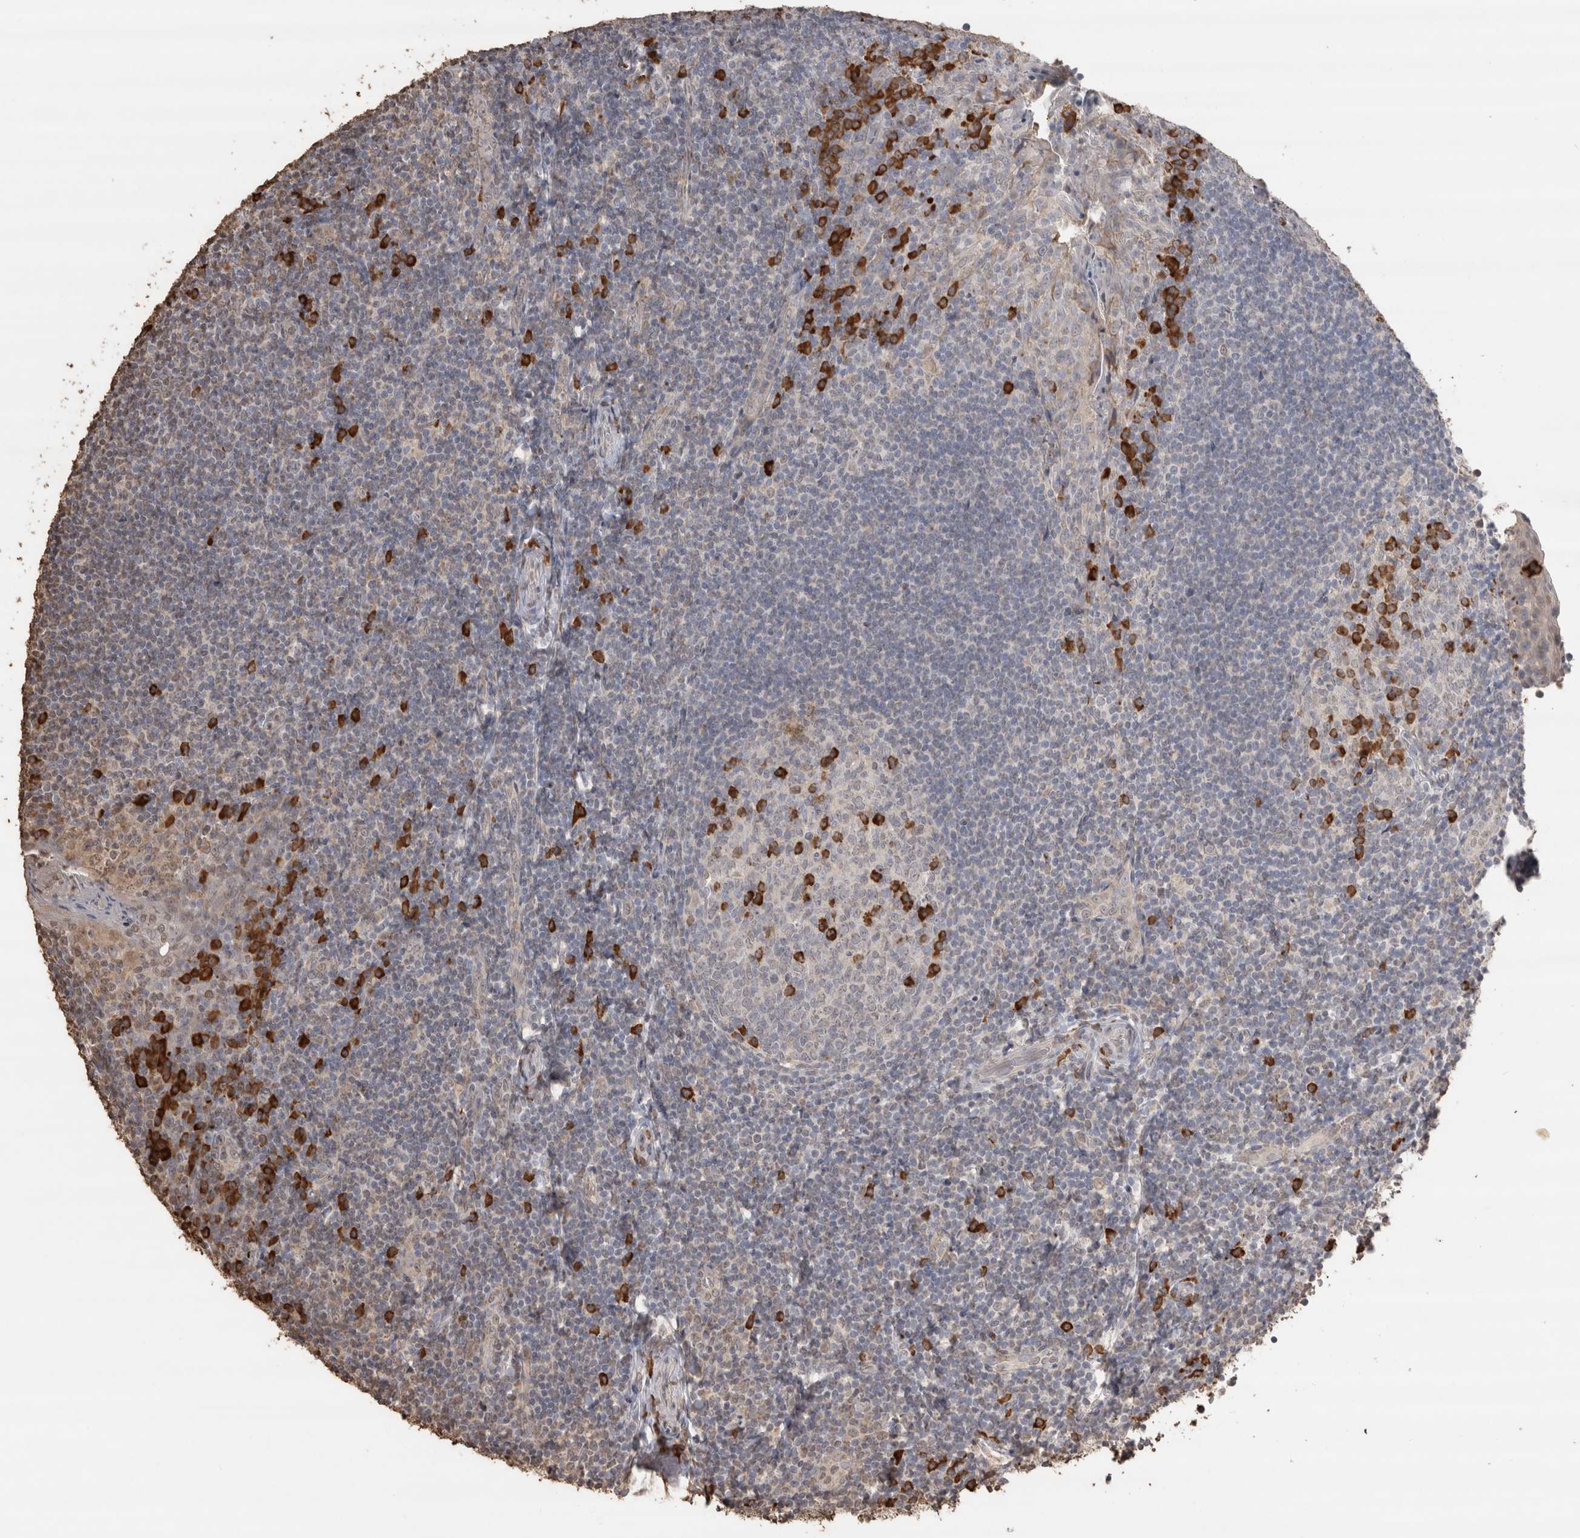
{"staining": {"intensity": "strong", "quantity": "<25%", "location": "cytoplasmic/membranous"}, "tissue": "tonsil", "cell_type": "Germinal center cells", "image_type": "normal", "snomed": [{"axis": "morphology", "description": "Normal tissue, NOS"}, {"axis": "topography", "description": "Tonsil"}], "caption": "Protein expression analysis of benign human tonsil reveals strong cytoplasmic/membranous expression in about <25% of germinal center cells. (DAB IHC, brown staining for protein, blue staining for nuclei).", "gene": "CRELD2", "patient": {"sex": "male", "age": 27}}